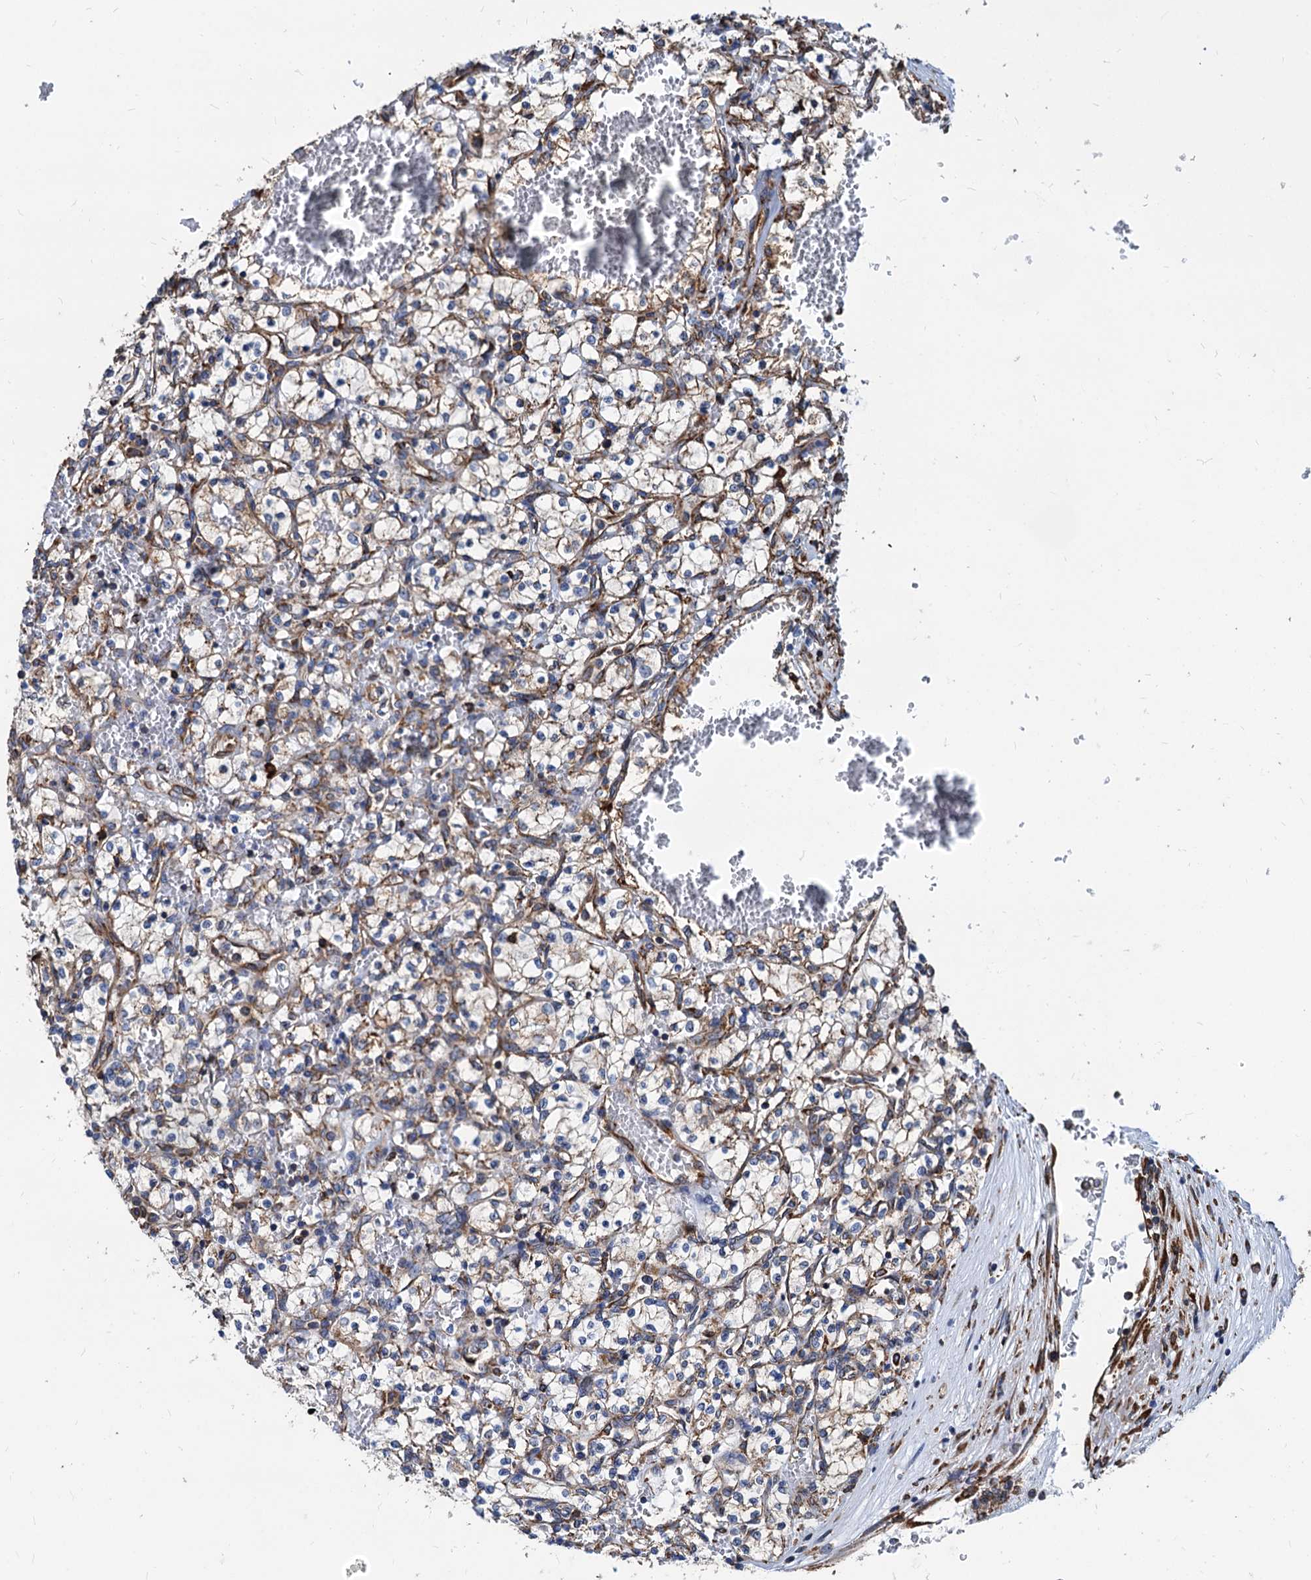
{"staining": {"intensity": "weak", "quantity": "<25%", "location": "cytoplasmic/membranous"}, "tissue": "renal cancer", "cell_type": "Tumor cells", "image_type": "cancer", "snomed": [{"axis": "morphology", "description": "Adenocarcinoma, NOS"}, {"axis": "topography", "description": "Kidney"}], "caption": "Photomicrograph shows no protein expression in tumor cells of renal adenocarcinoma tissue.", "gene": "HSPA5", "patient": {"sex": "female", "age": 69}}